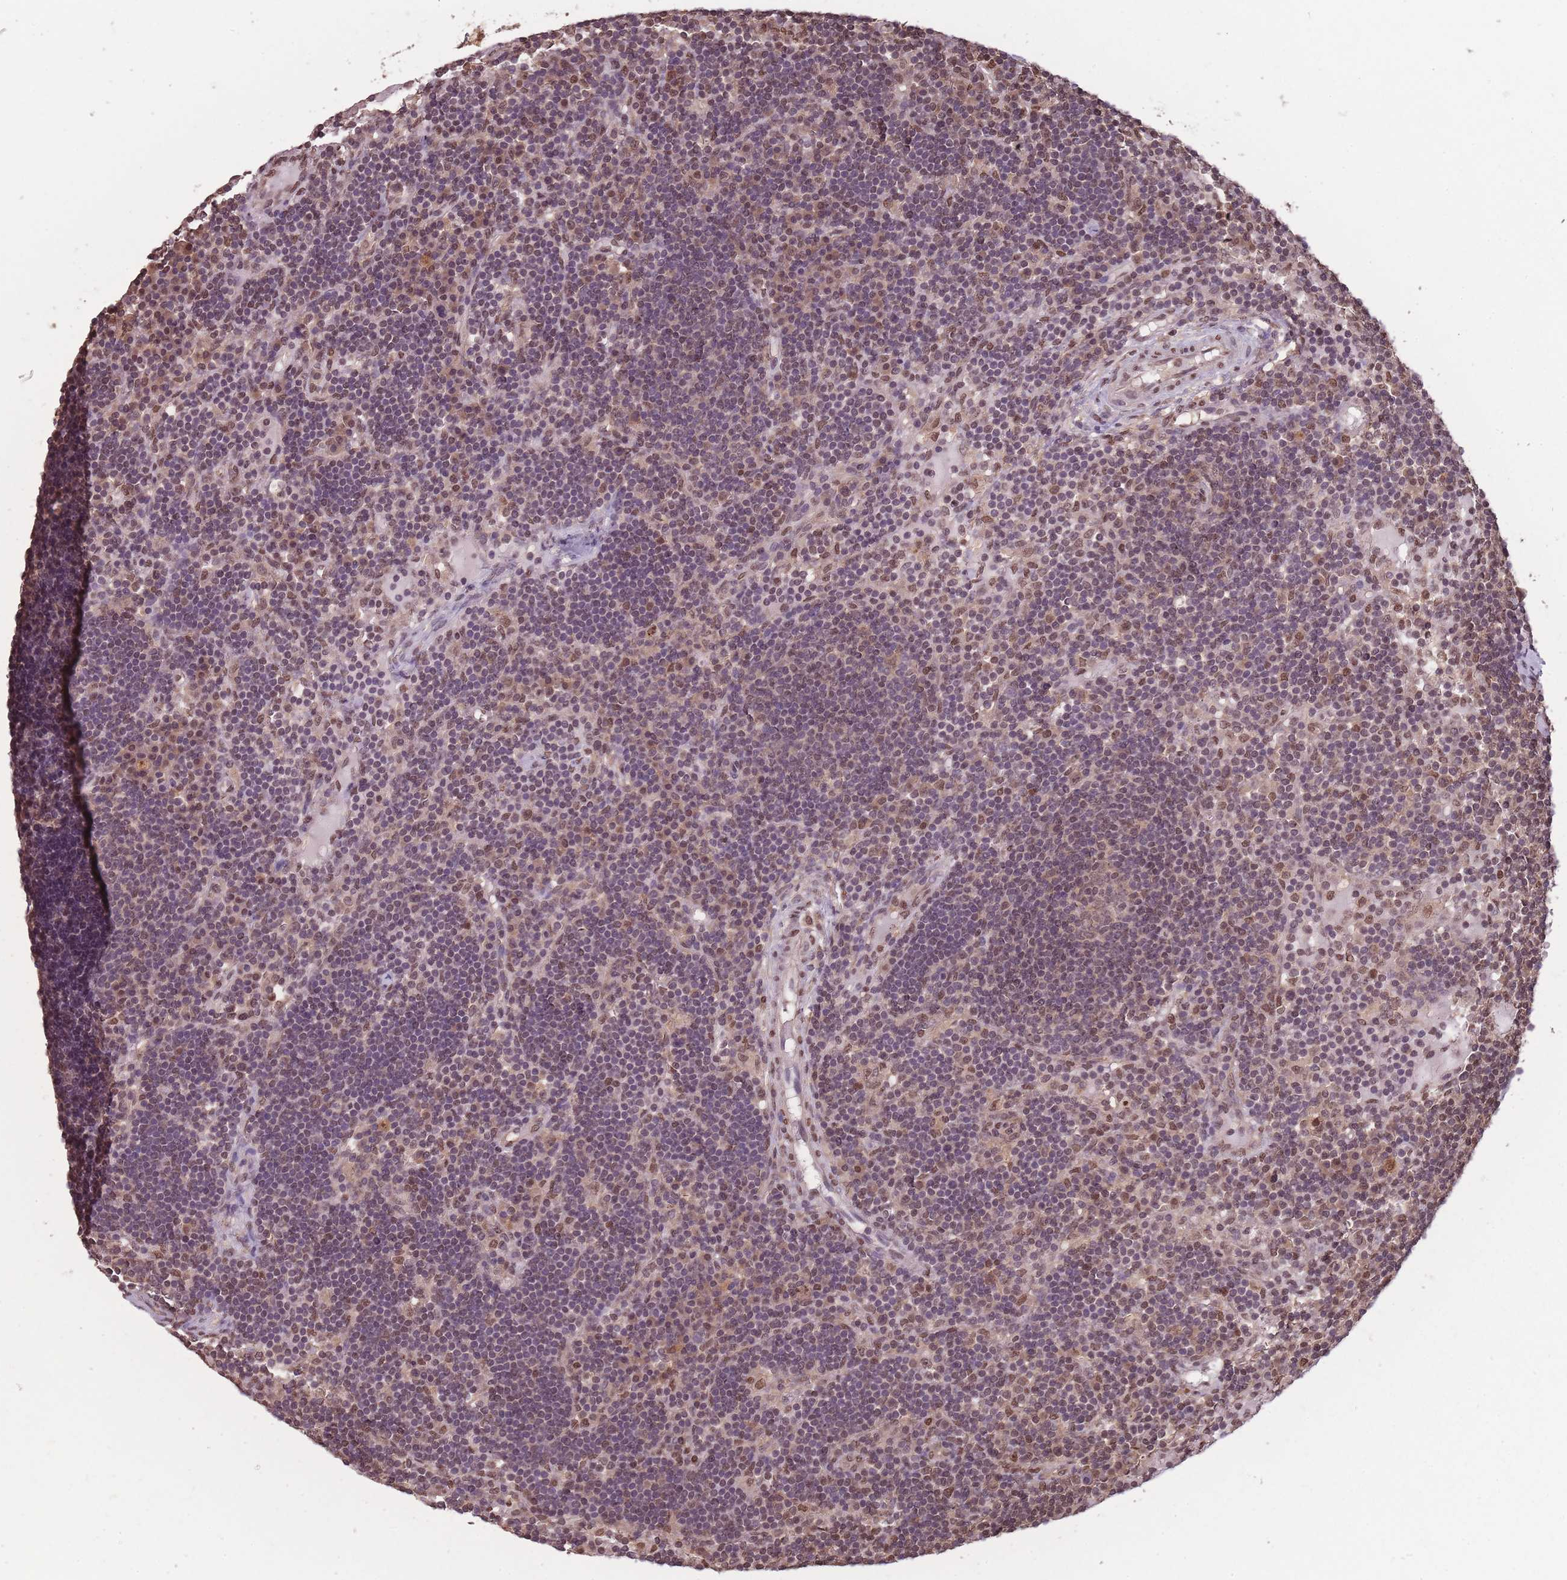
{"staining": {"intensity": "moderate", "quantity": ">75%", "location": "nuclear"}, "tissue": "lymph node", "cell_type": "Germinal center cells", "image_type": "normal", "snomed": [{"axis": "morphology", "description": "Normal tissue, NOS"}, {"axis": "topography", "description": "Lymph node"}], "caption": "Immunohistochemistry (IHC) staining of unremarkable lymph node, which reveals medium levels of moderate nuclear staining in about >75% of germinal center cells indicating moderate nuclear protein staining. The staining was performed using DAB (brown) for protein detection and nuclei were counterstained in hematoxylin (blue).", "gene": "RPS27A", "patient": {"sex": "male", "age": 53}}